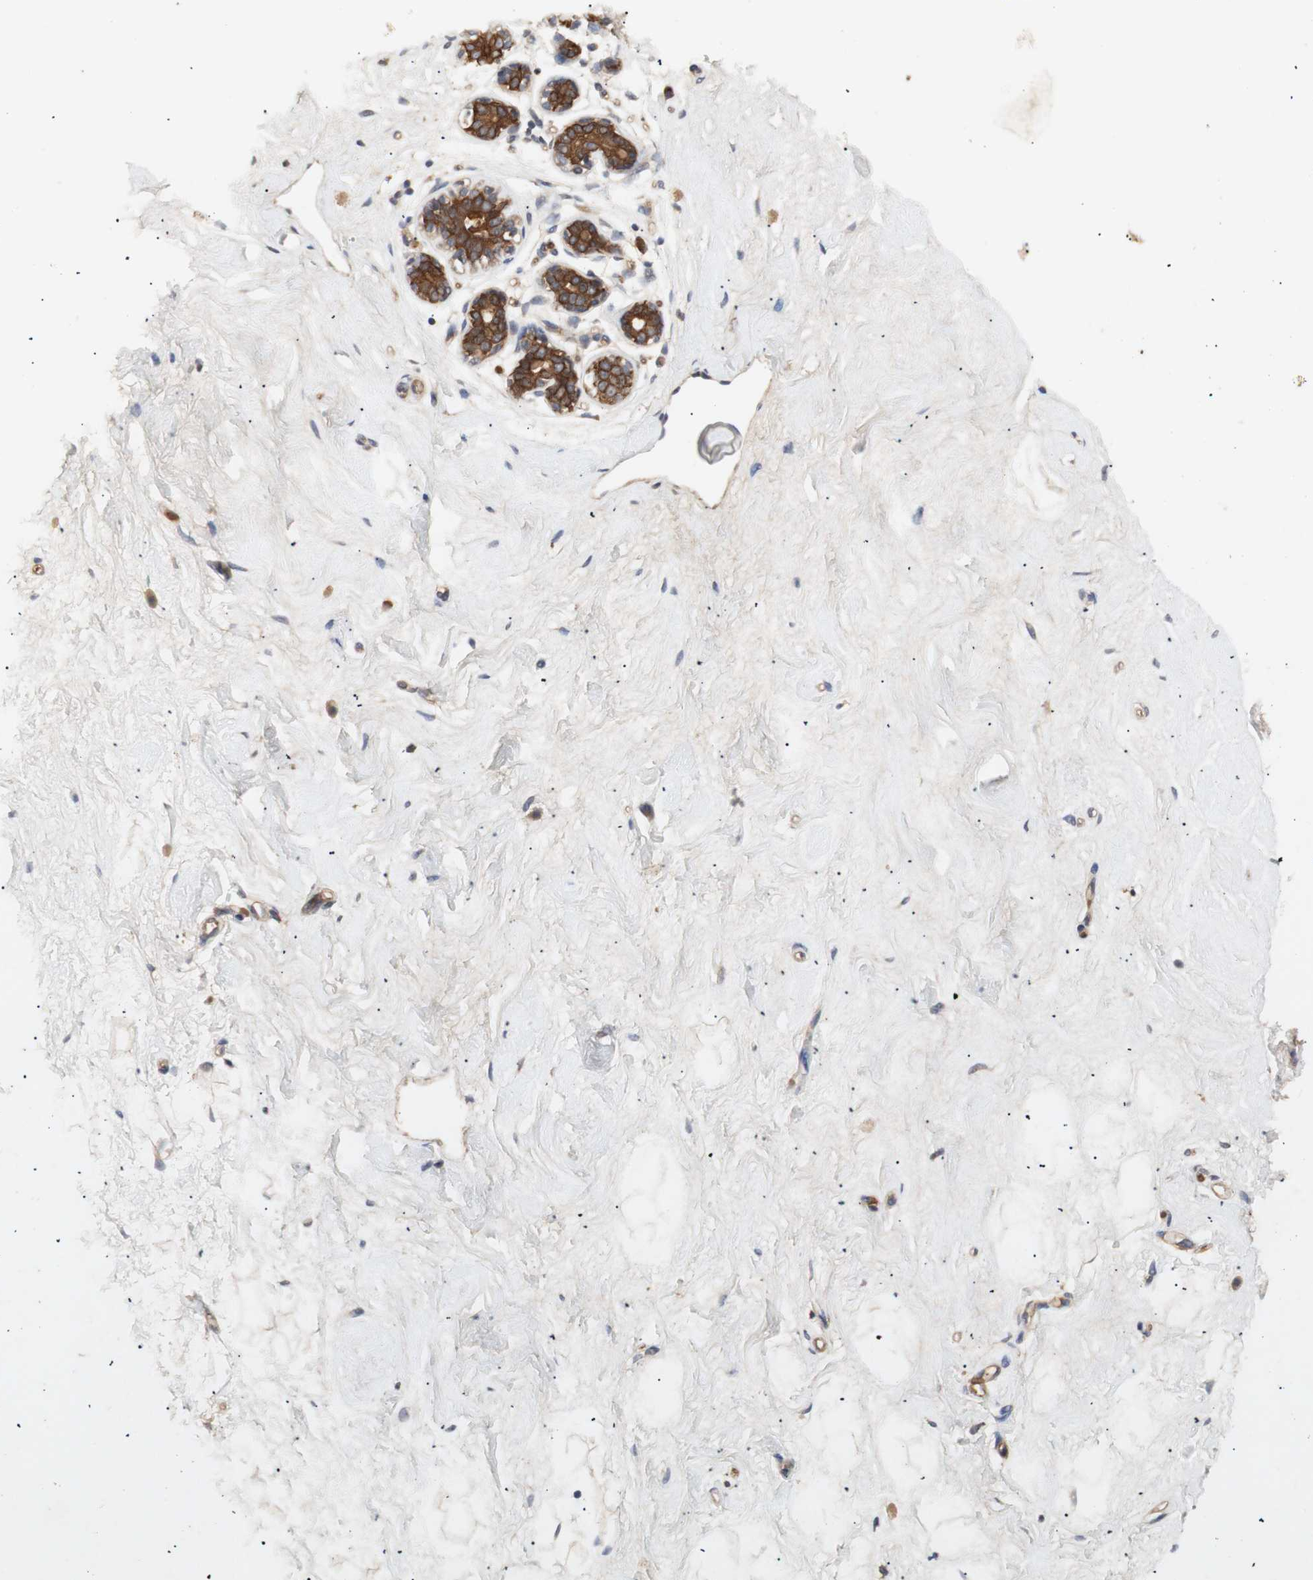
{"staining": {"intensity": "negative", "quantity": "none", "location": "none"}, "tissue": "breast", "cell_type": "Adipocytes", "image_type": "normal", "snomed": [{"axis": "morphology", "description": "Normal tissue, NOS"}, {"axis": "topography", "description": "Breast"}], "caption": "An image of breast stained for a protein demonstrates no brown staining in adipocytes.", "gene": "PKN1", "patient": {"sex": "female", "age": 23}}